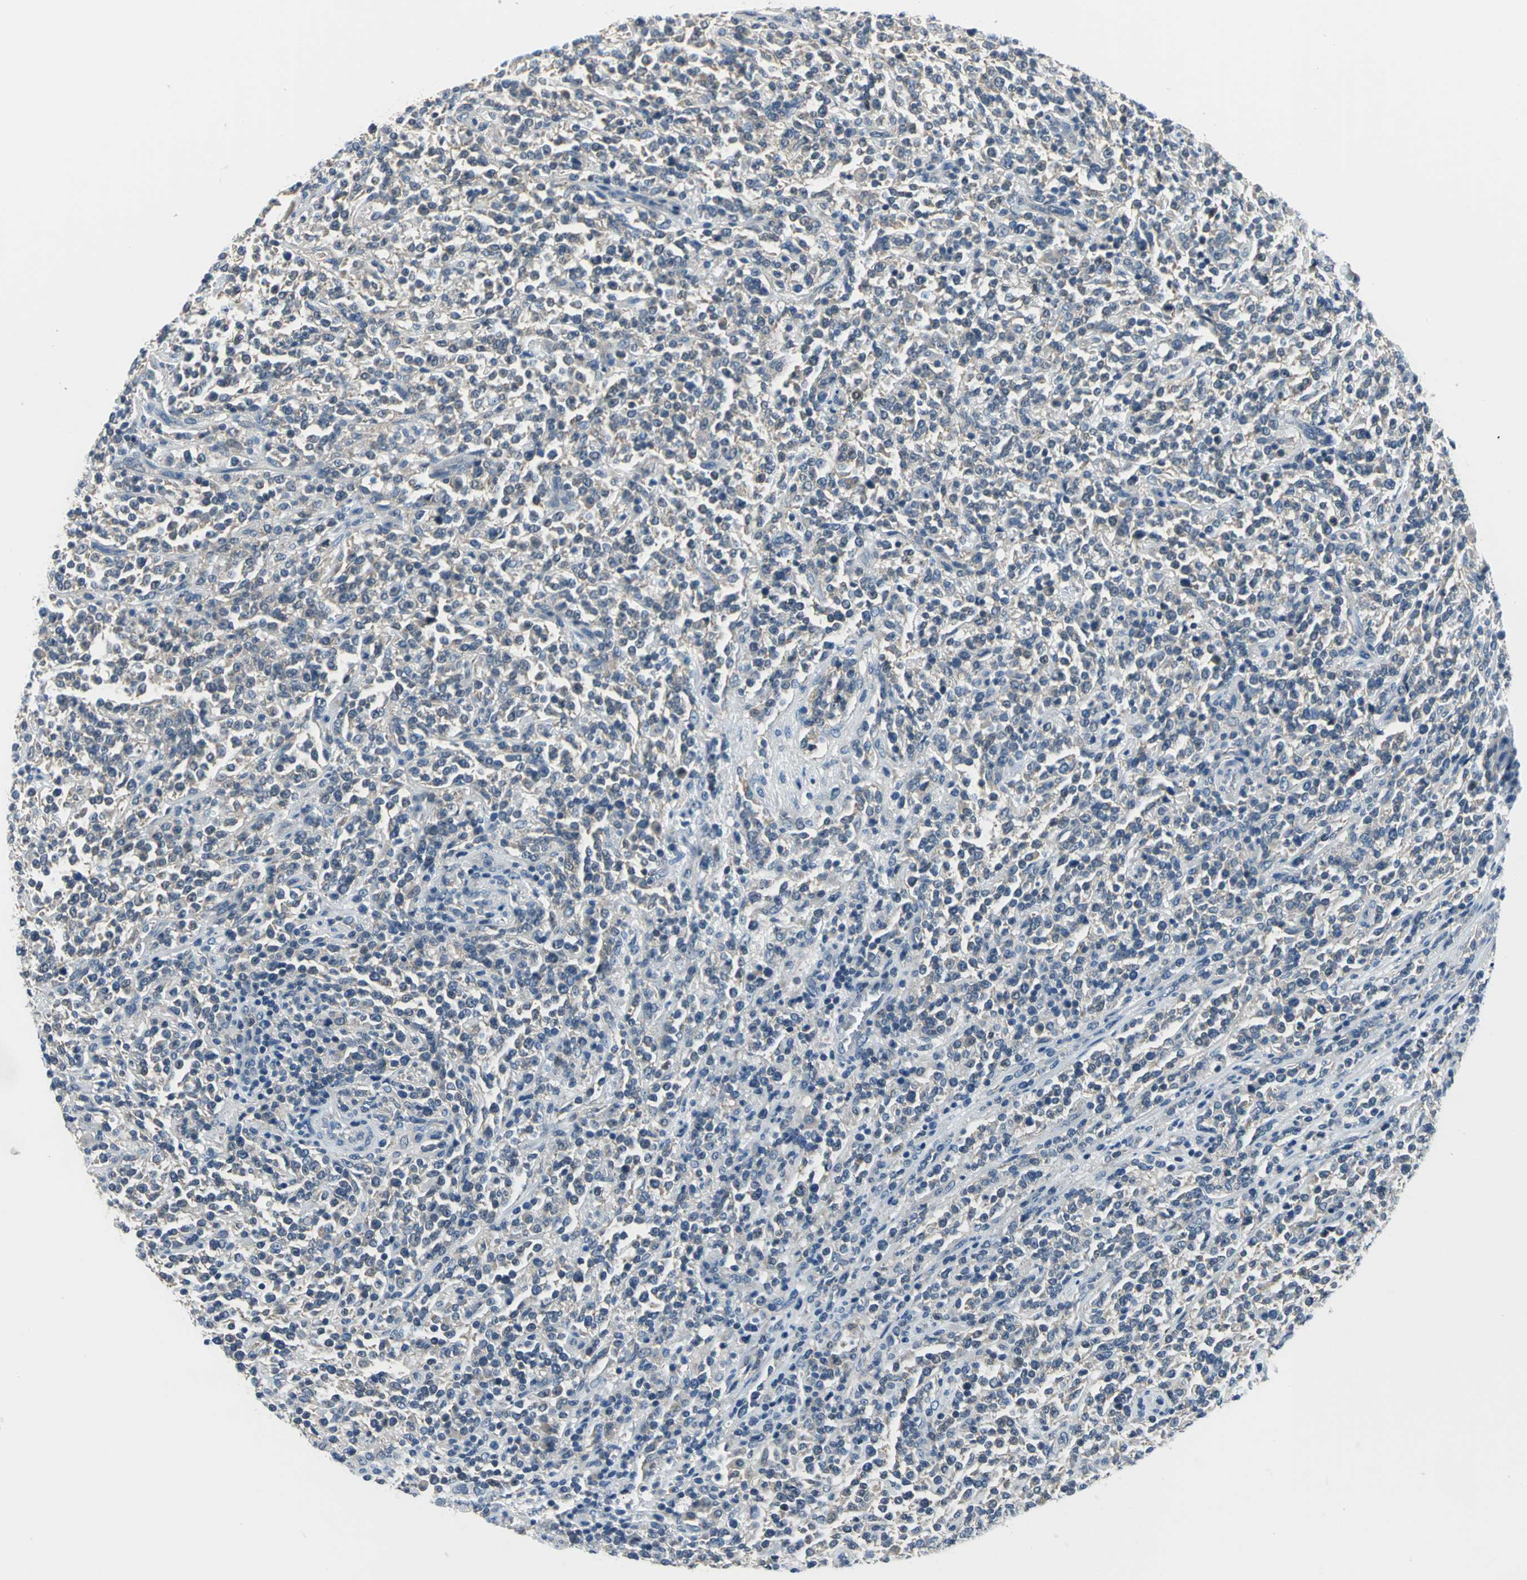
{"staining": {"intensity": "weak", "quantity": ">75%", "location": "cytoplasmic/membranous"}, "tissue": "lymphoma", "cell_type": "Tumor cells", "image_type": "cancer", "snomed": [{"axis": "morphology", "description": "Malignant lymphoma, non-Hodgkin's type, High grade"}, {"axis": "topography", "description": "Soft tissue"}], "caption": "Lymphoma was stained to show a protein in brown. There is low levels of weak cytoplasmic/membranous staining in approximately >75% of tumor cells.", "gene": "ZNF415", "patient": {"sex": "male", "age": 18}}